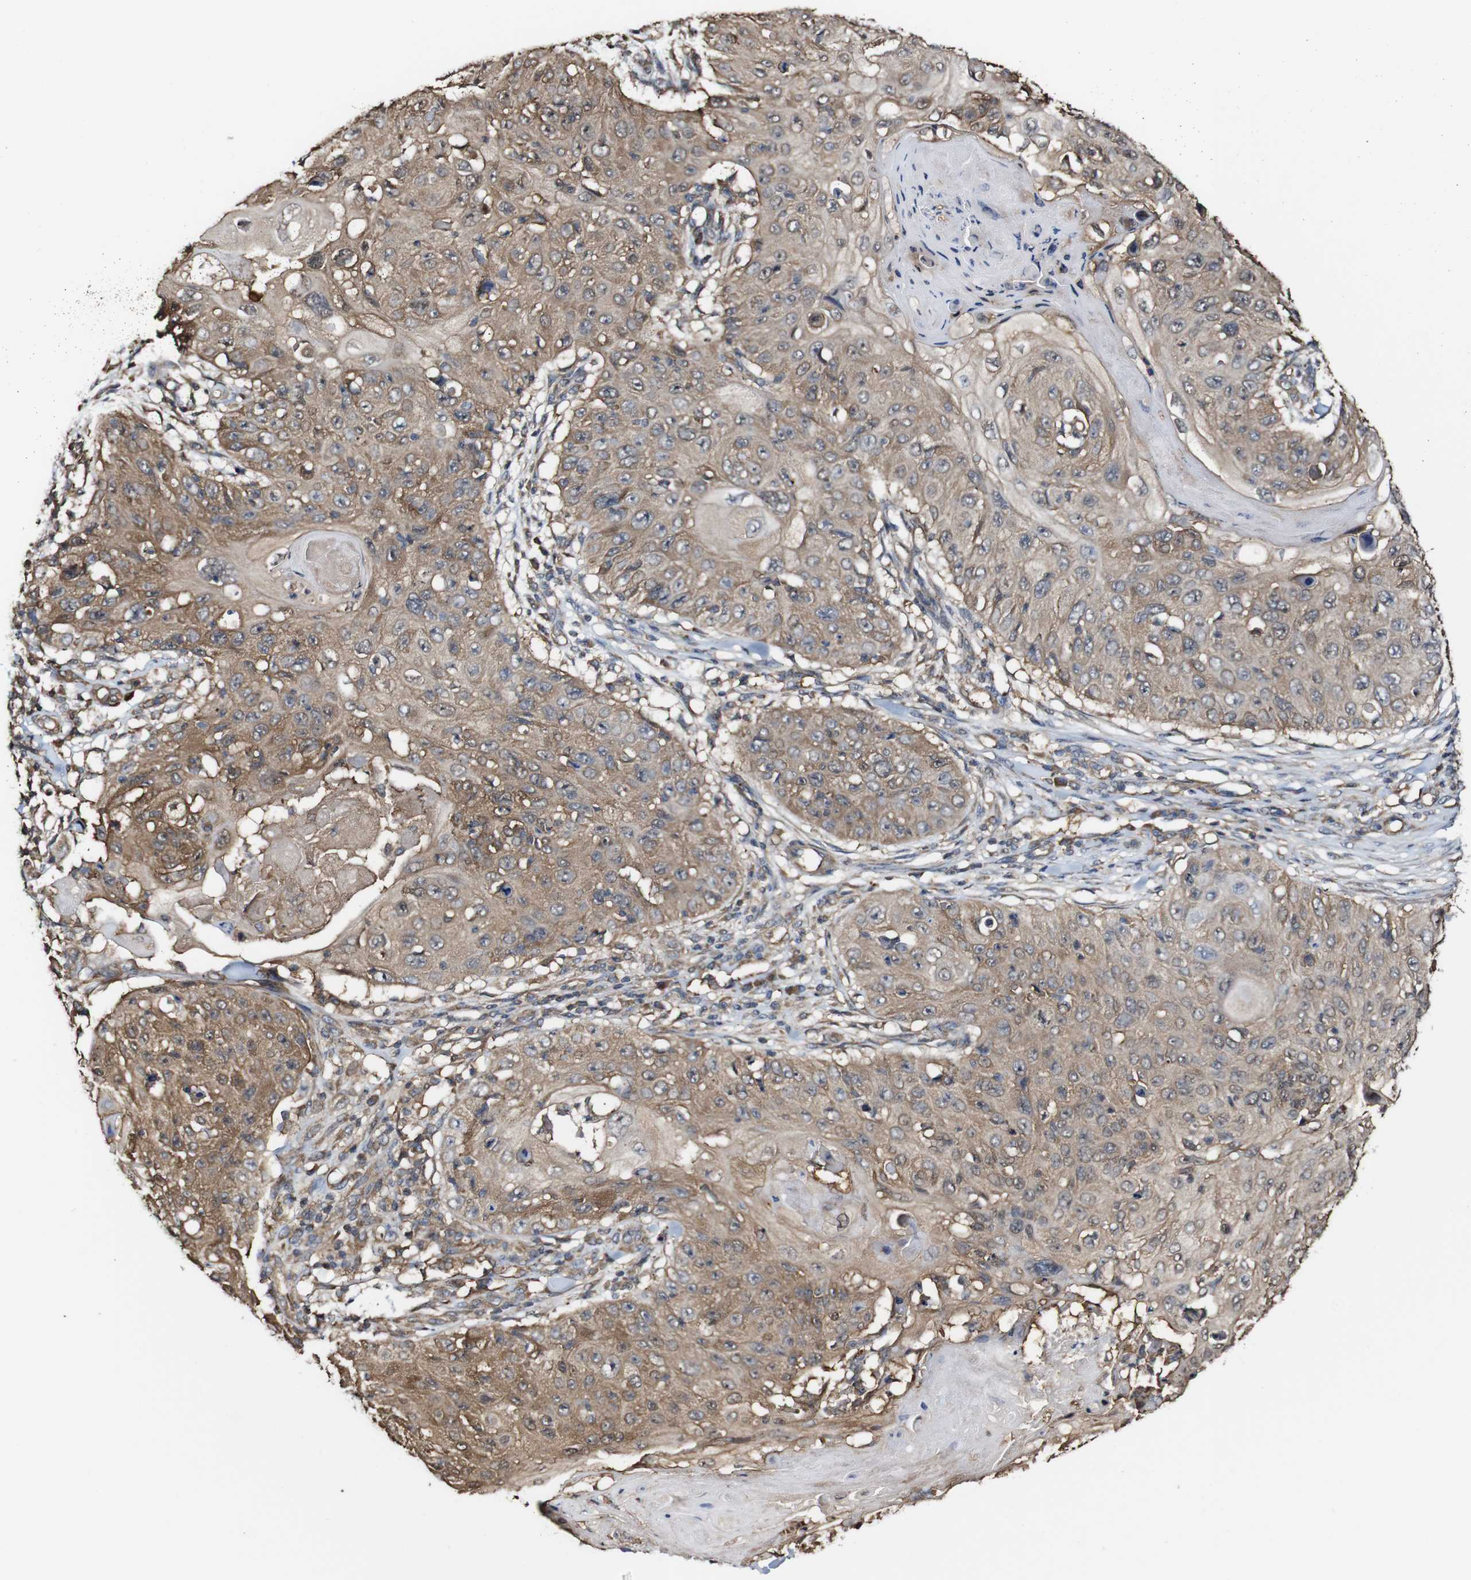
{"staining": {"intensity": "moderate", "quantity": ">75%", "location": "cytoplasmic/membranous"}, "tissue": "skin cancer", "cell_type": "Tumor cells", "image_type": "cancer", "snomed": [{"axis": "morphology", "description": "Squamous cell carcinoma, NOS"}, {"axis": "topography", "description": "Skin"}], "caption": "Skin cancer (squamous cell carcinoma) stained with DAB (3,3'-diaminobenzidine) immunohistochemistry exhibits medium levels of moderate cytoplasmic/membranous staining in about >75% of tumor cells.", "gene": "PTPRR", "patient": {"sex": "male", "age": 86}}